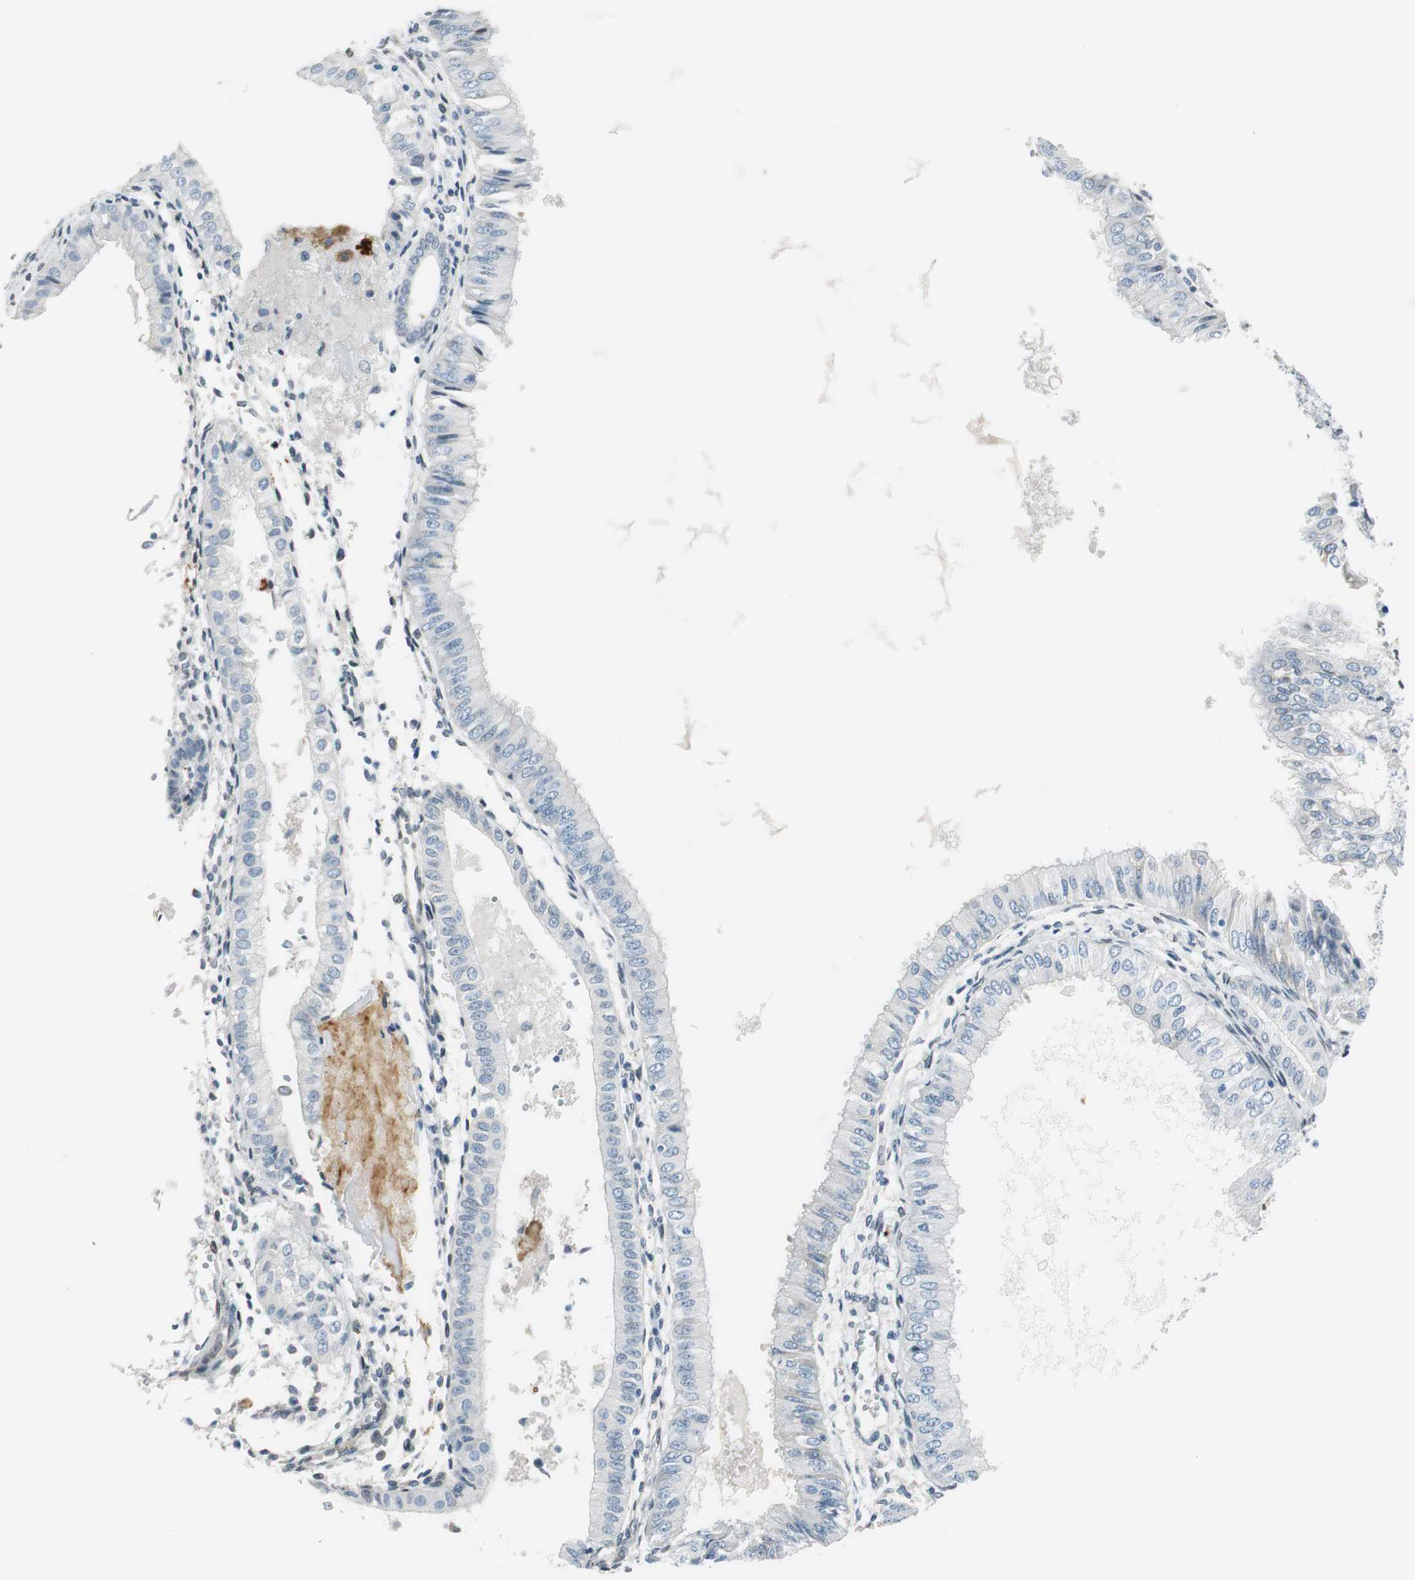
{"staining": {"intensity": "negative", "quantity": "none", "location": "none"}, "tissue": "endometrial cancer", "cell_type": "Tumor cells", "image_type": "cancer", "snomed": [{"axis": "morphology", "description": "Adenocarcinoma, NOS"}, {"axis": "topography", "description": "Endometrium"}], "caption": "This photomicrograph is of adenocarcinoma (endometrial) stained with immunohistochemistry to label a protein in brown with the nuclei are counter-stained blue. There is no positivity in tumor cells.", "gene": "TMEM260", "patient": {"sex": "female", "age": 53}}